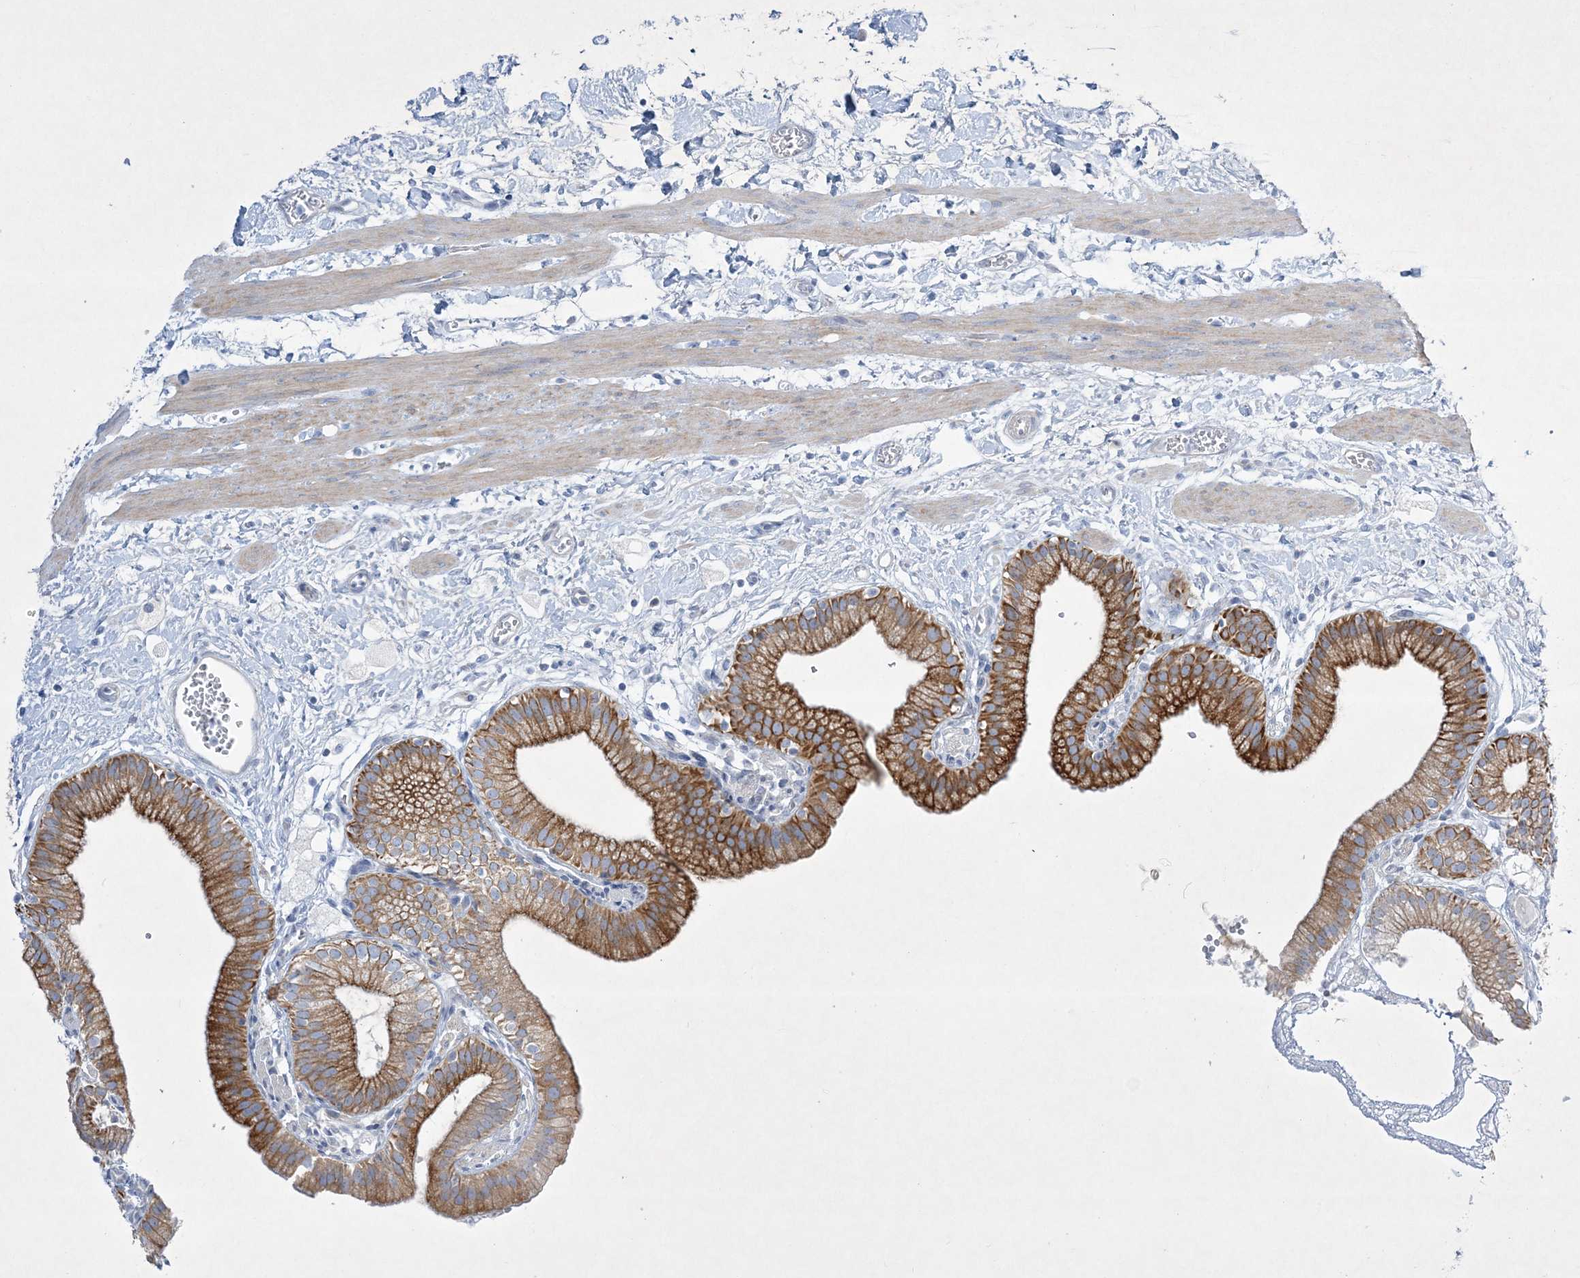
{"staining": {"intensity": "strong", "quantity": ">75%", "location": "cytoplasmic/membranous"}, "tissue": "gallbladder", "cell_type": "Glandular cells", "image_type": "normal", "snomed": [{"axis": "morphology", "description": "Normal tissue, NOS"}, {"axis": "topography", "description": "Gallbladder"}], "caption": "Human gallbladder stained with a brown dye shows strong cytoplasmic/membranous positive positivity in about >75% of glandular cells.", "gene": "FARSB", "patient": {"sex": "male", "age": 55}}